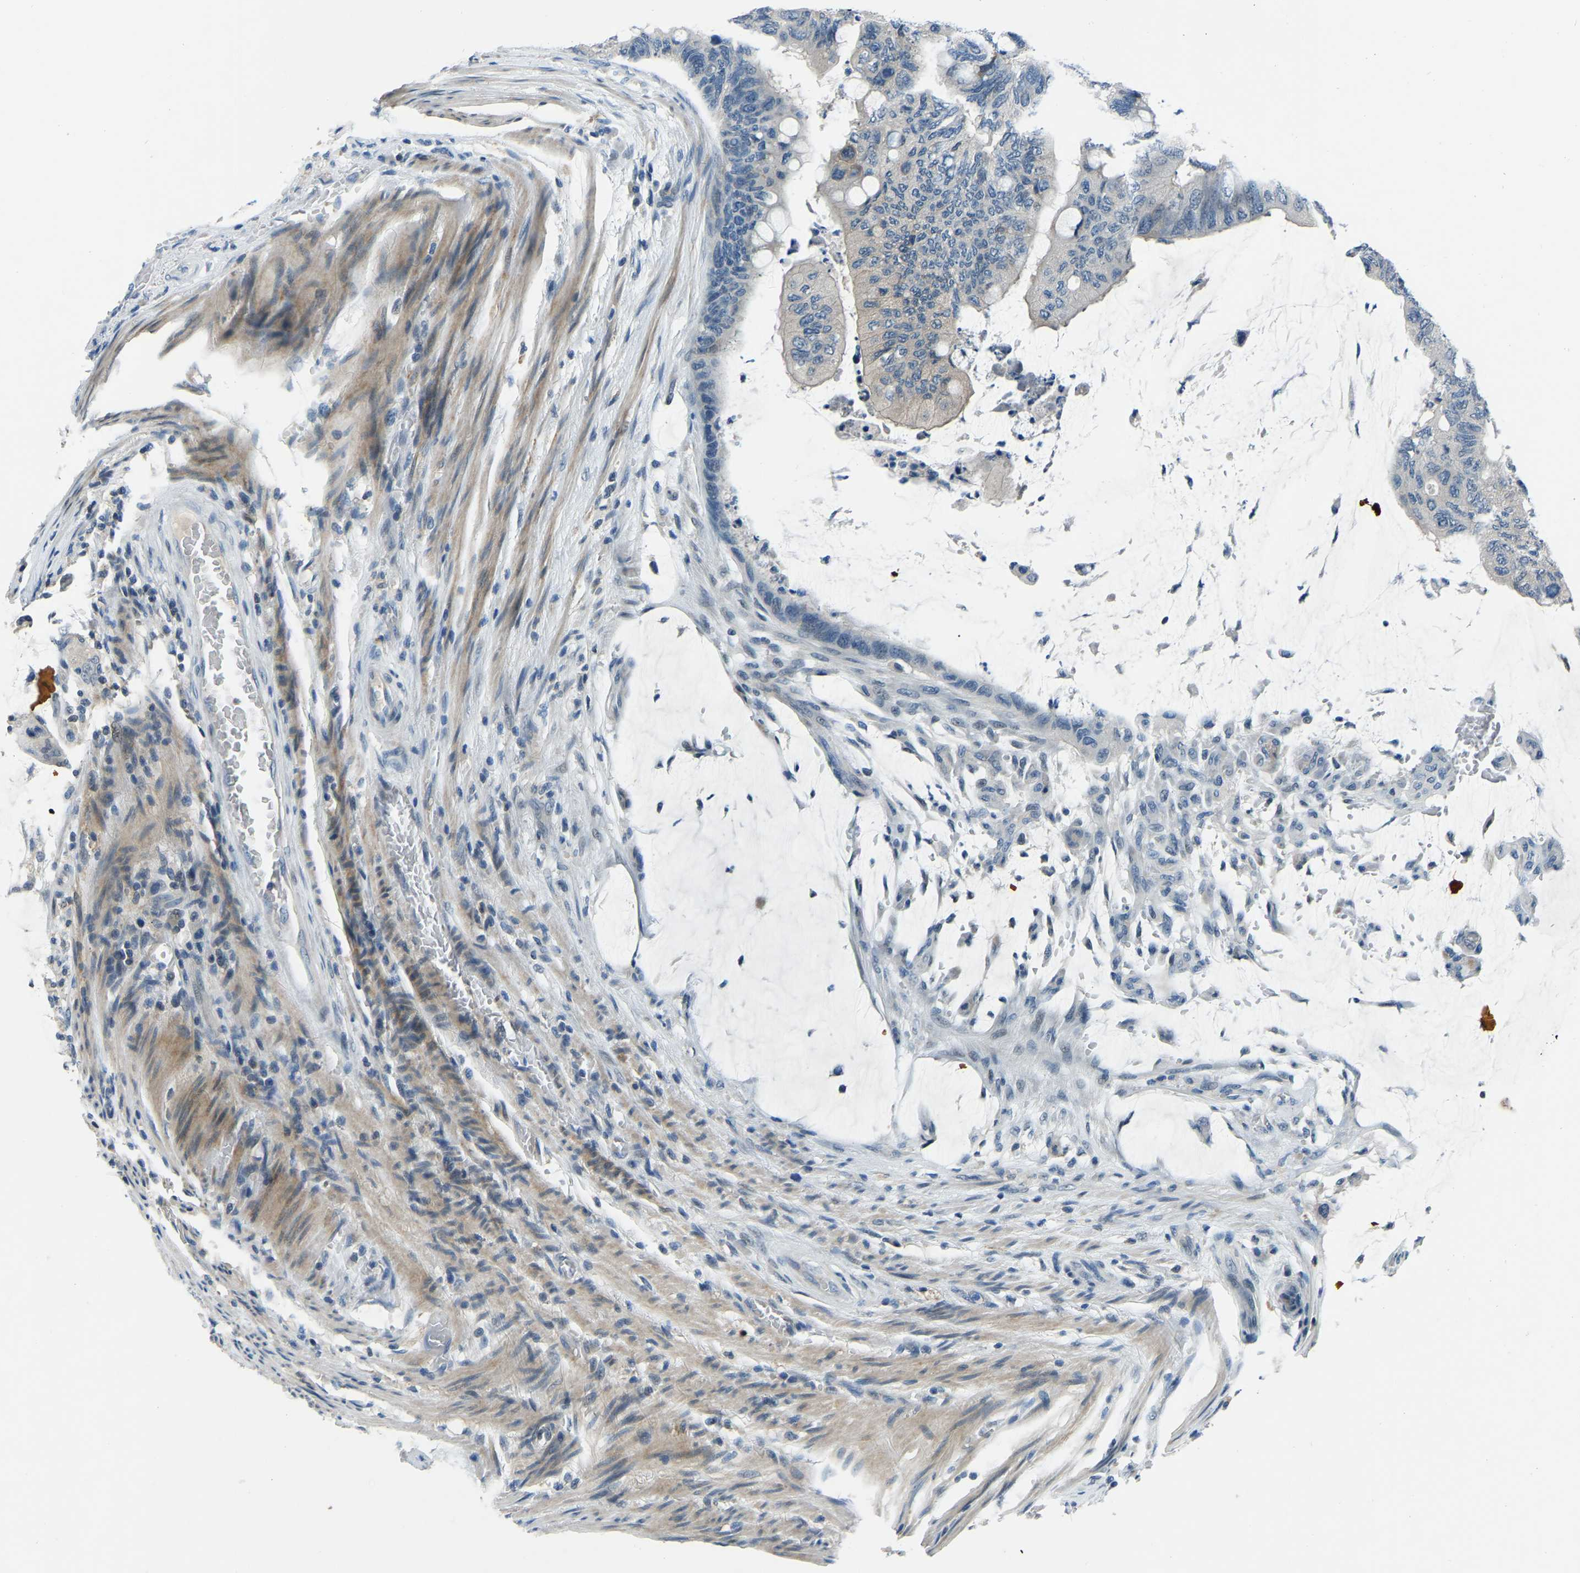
{"staining": {"intensity": "weak", "quantity": "<25%", "location": "cytoplasmic/membranous"}, "tissue": "colorectal cancer", "cell_type": "Tumor cells", "image_type": "cancer", "snomed": [{"axis": "morphology", "description": "Normal tissue, NOS"}, {"axis": "morphology", "description": "Adenocarcinoma, NOS"}, {"axis": "topography", "description": "Rectum"}], "caption": "DAB (3,3'-diaminobenzidine) immunohistochemical staining of colorectal cancer (adenocarcinoma) demonstrates no significant staining in tumor cells. The staining is performed using DAB (3,3'-diaminobenzidine) brown chromogen with nuclei counter-stained in using hematoxylin.", "gene": "XIRP1", "patient": {"sex": "male", "age": 92}}